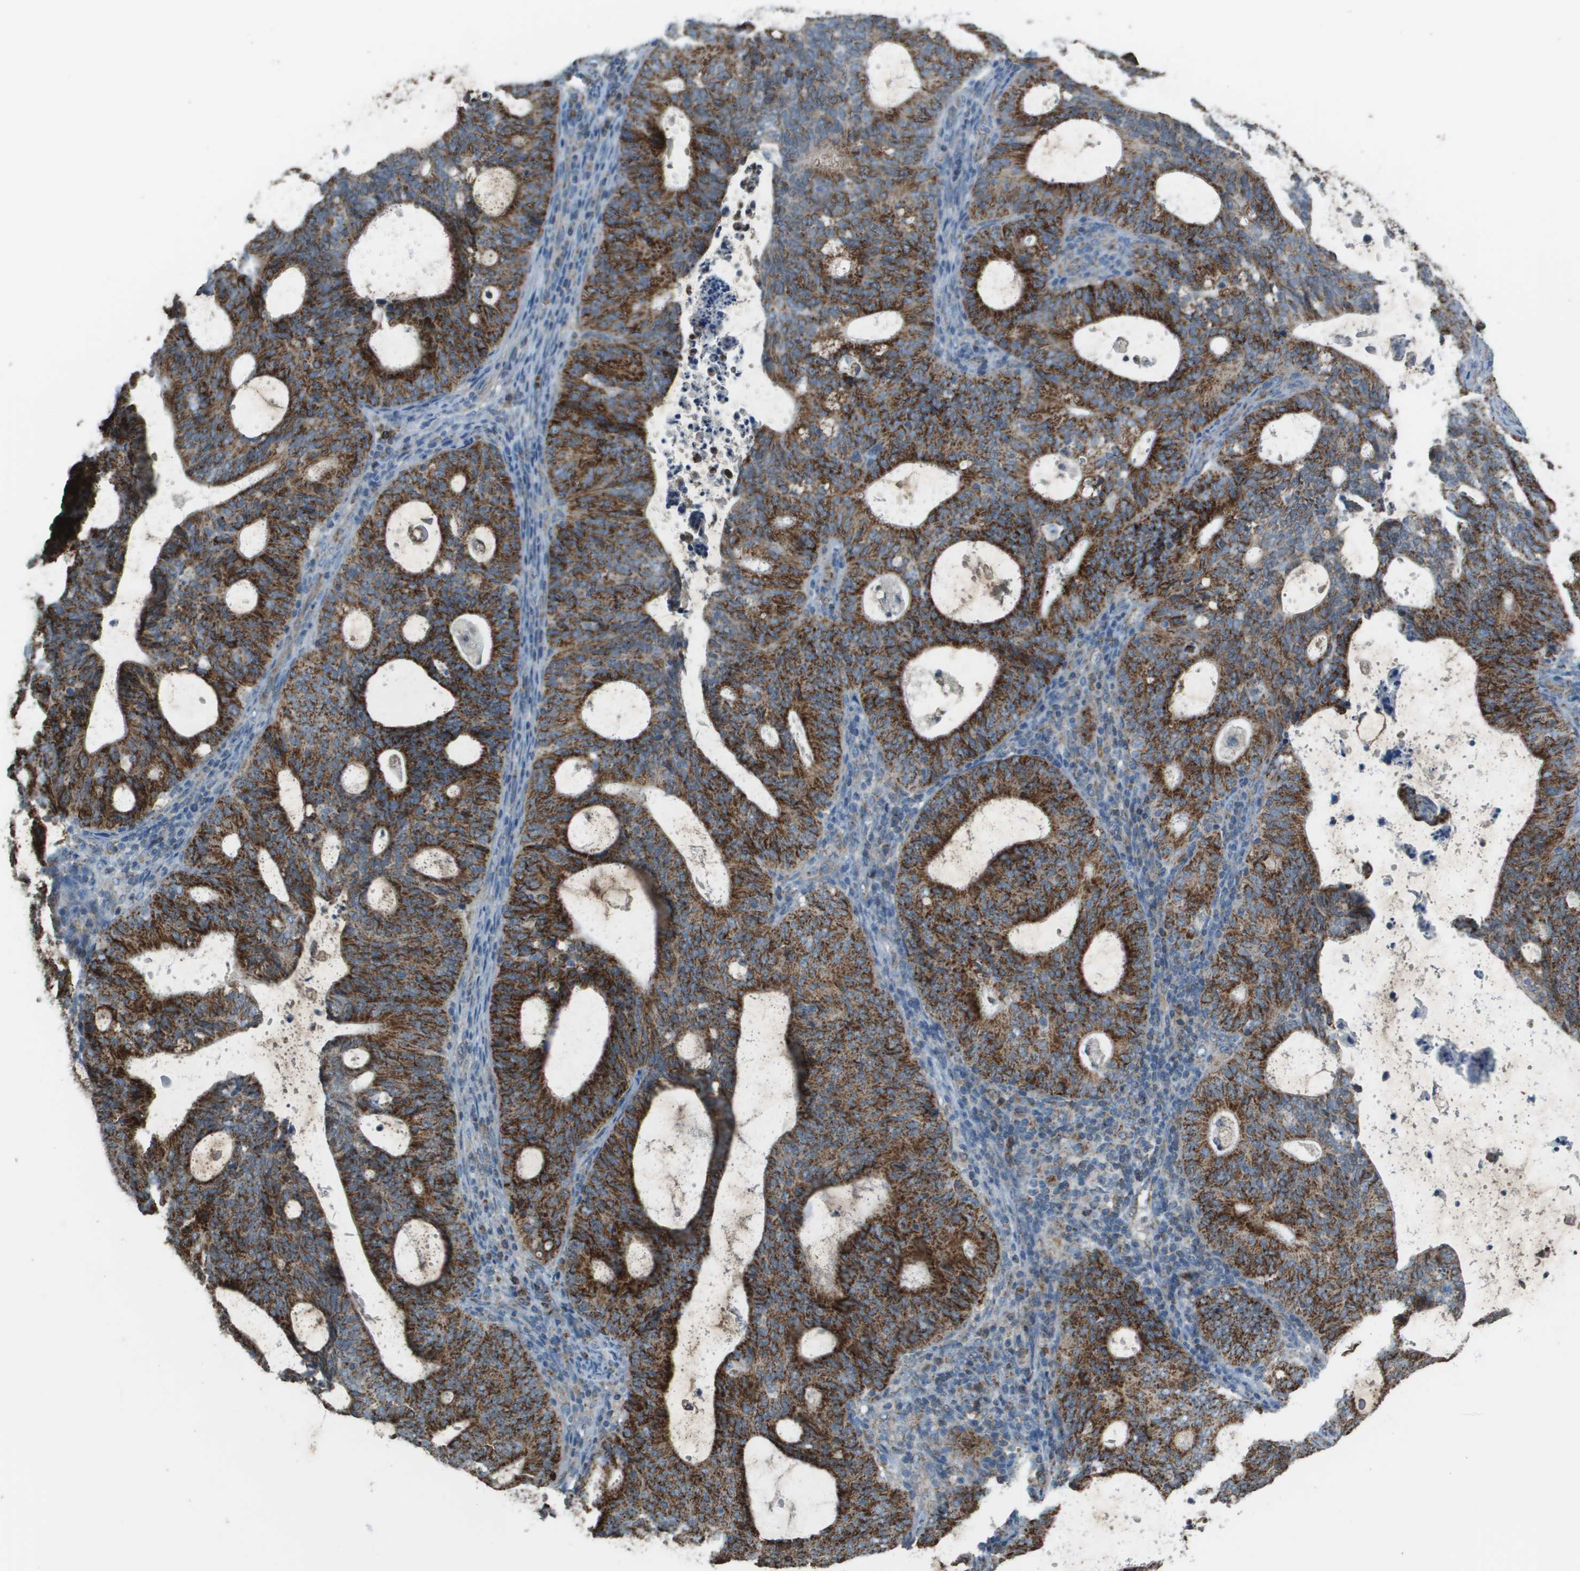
{"staining": {"intensity": "strong", "quantity": ">75%", "location": "cytoplasmic/membranous"}, "tissue": "endometrial cancer", "cell_type": "Tumor cells", "image_type": "cancer", "snomed": [{"axis": "morphology", "description": "Adenocarcinoma, NOS"}, {"axis": "topography", "description": "Uterus"}], "caption": "An image of human endometrial adenocarcinoma stained for a protein demonstrates strong cytoplasmic/membranous brown staining in tumor cells. (DAB = brown stain, brightfield microscopy at high magnification).", "gene": "FH", "patient": {"sex": "female", "age": 83}}